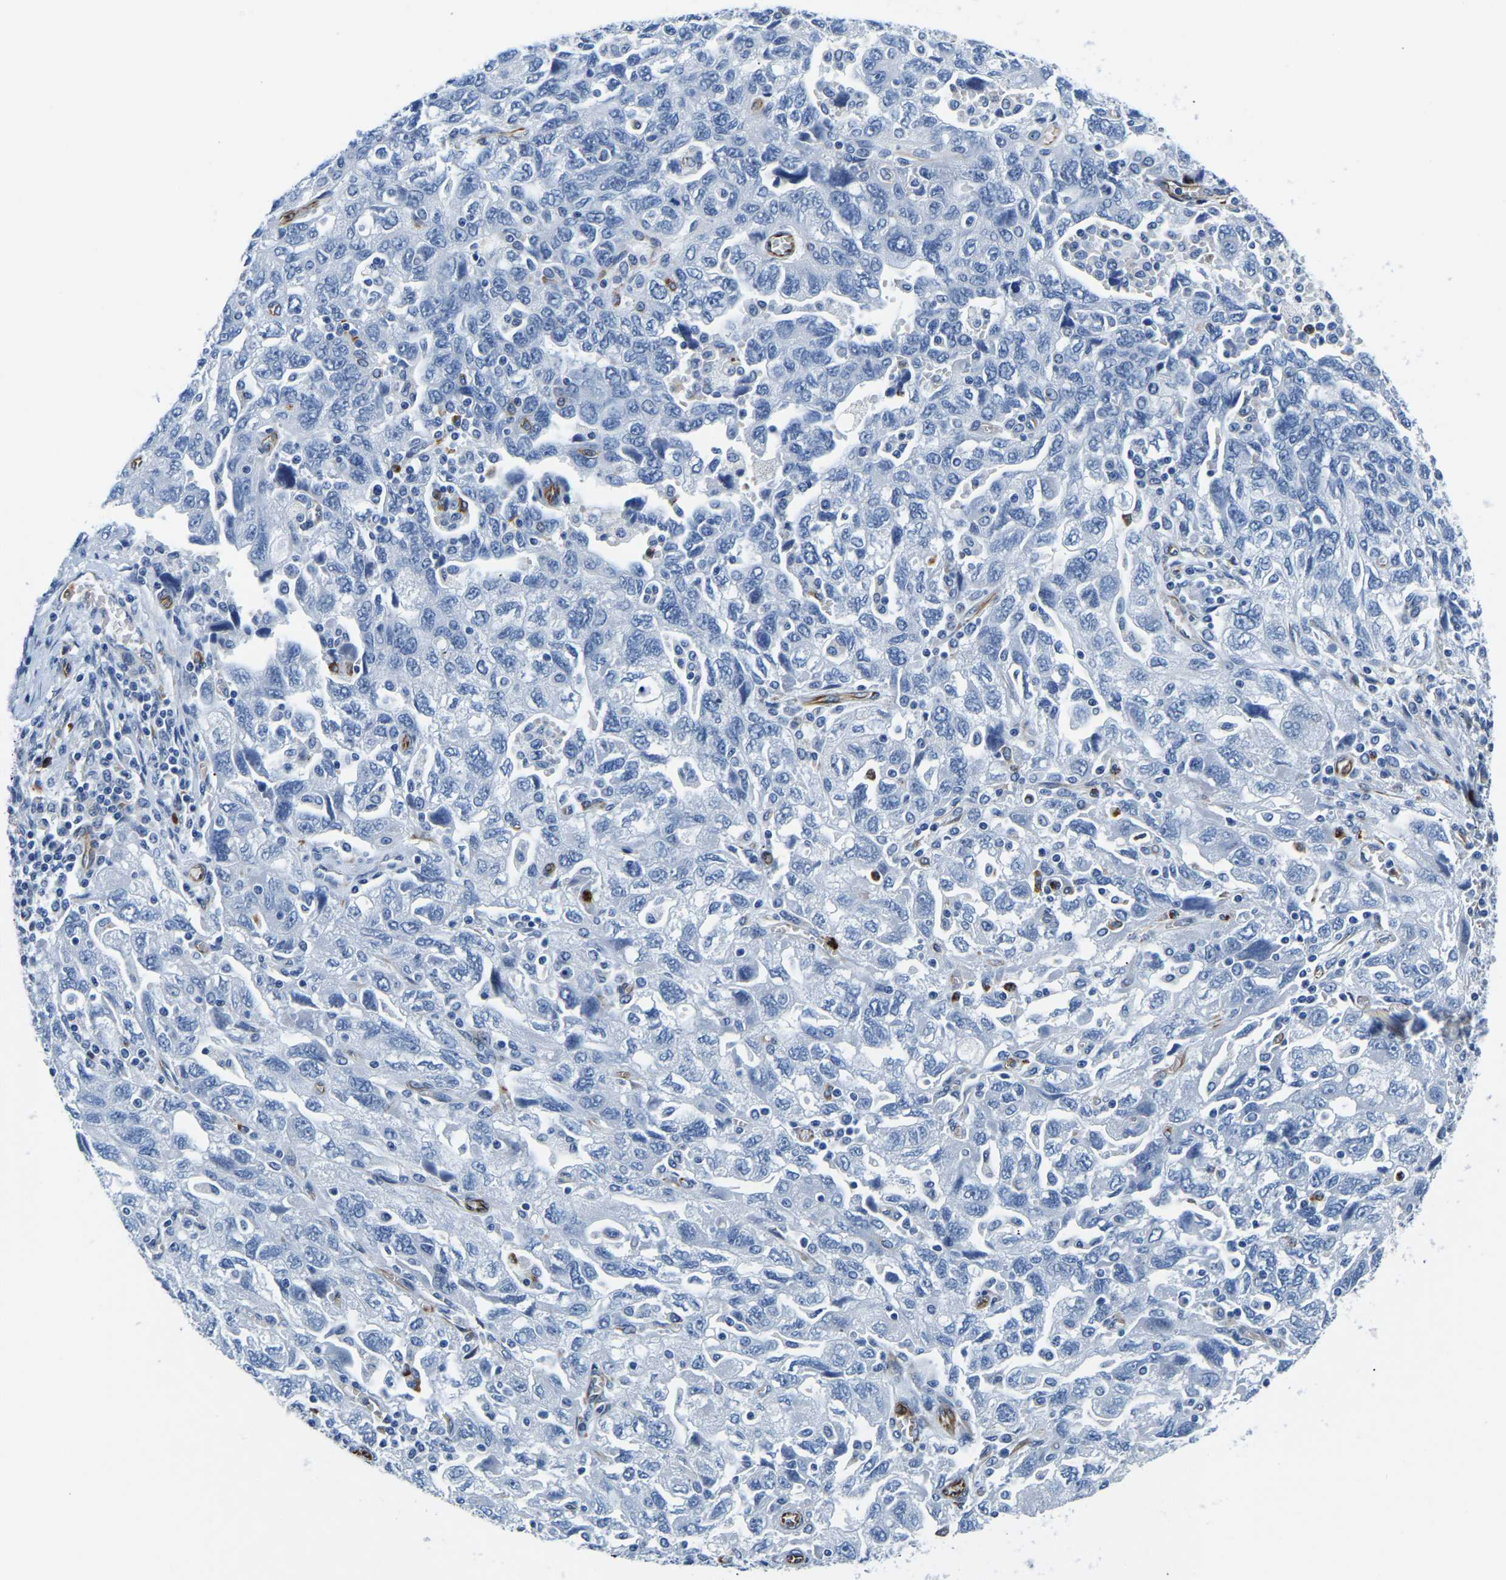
{"staining": {"intensity": "negative", "quantity": "none", "location": "none"}, "tissue": "ovarian cancer", "cell_type": "Tumor cells", "image_type": "cancer", "snomed": [{"axis": "morphology", "description": "Carcinoma, NOS"}, {"axis": "morphology", "description": "Cystadenocarcinoma, serous, NOS"}, {"axis": "topography", "description": "Ovary"}], "caption": "Immunohistochemistry of ovarian cancer demonstrates no expression in tumor cells.", "gene": "MS4A3", "patient": {"sex": "female", "age": 69}}